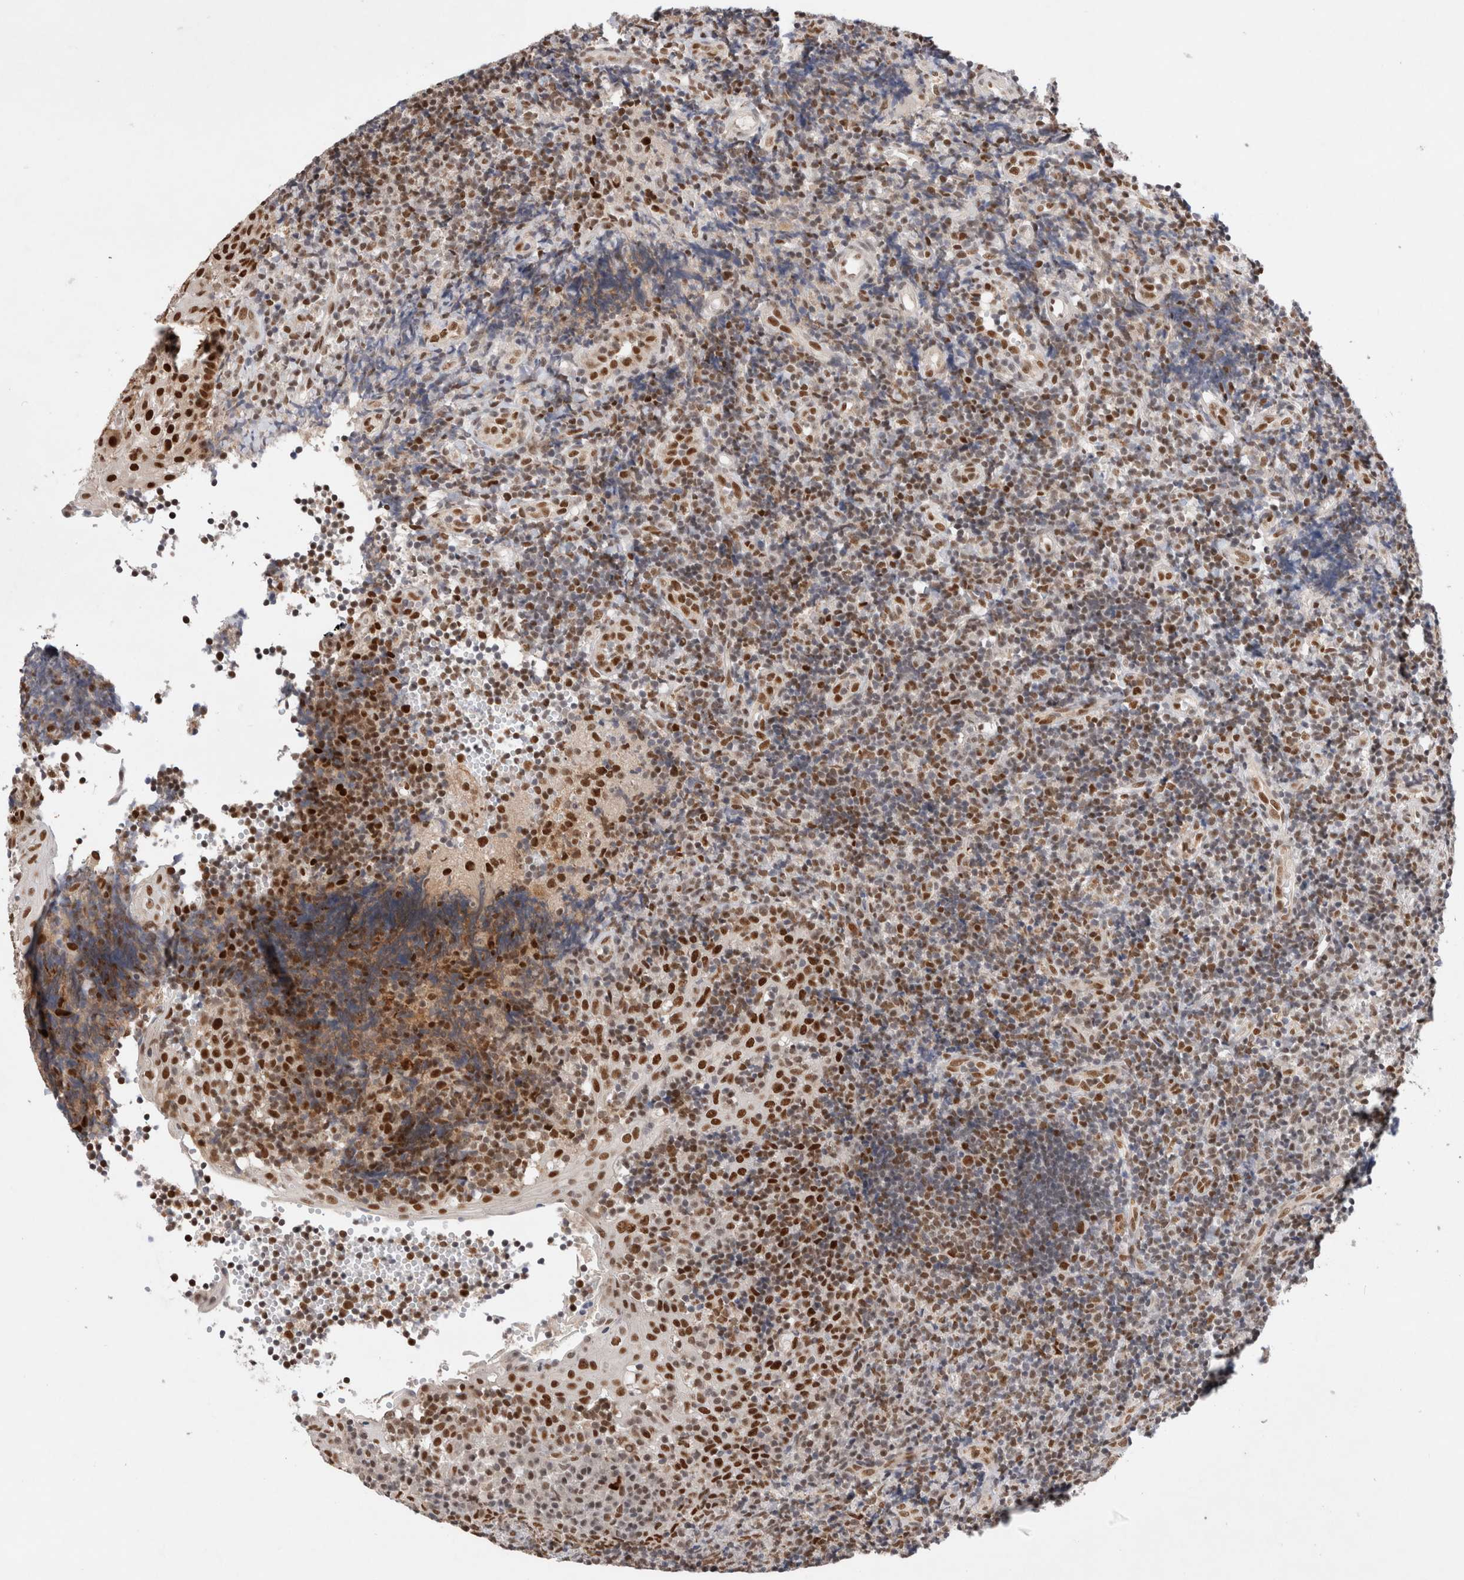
{"staining": {"intensity": "strong", "quantity": ">75%", "location": "nuclear"}, "tissue": "tonsil", "cell_type": "Germinal center cells", "image_type": "normal", "snomed": [{"axis": "morphology", "description": "Normal tissue, NOS"}, {"axis": "topography", "description": "Tonsil"}], "caption": "Germinal center cells display high levels of strong nuclear staining in approximately >75% of cells in normal human tonsil. (DAB = brown stain, brightfield microscopy at high magnification).", "gene": "GTF2I", "patient": {"sex": "female", "age": 40}}